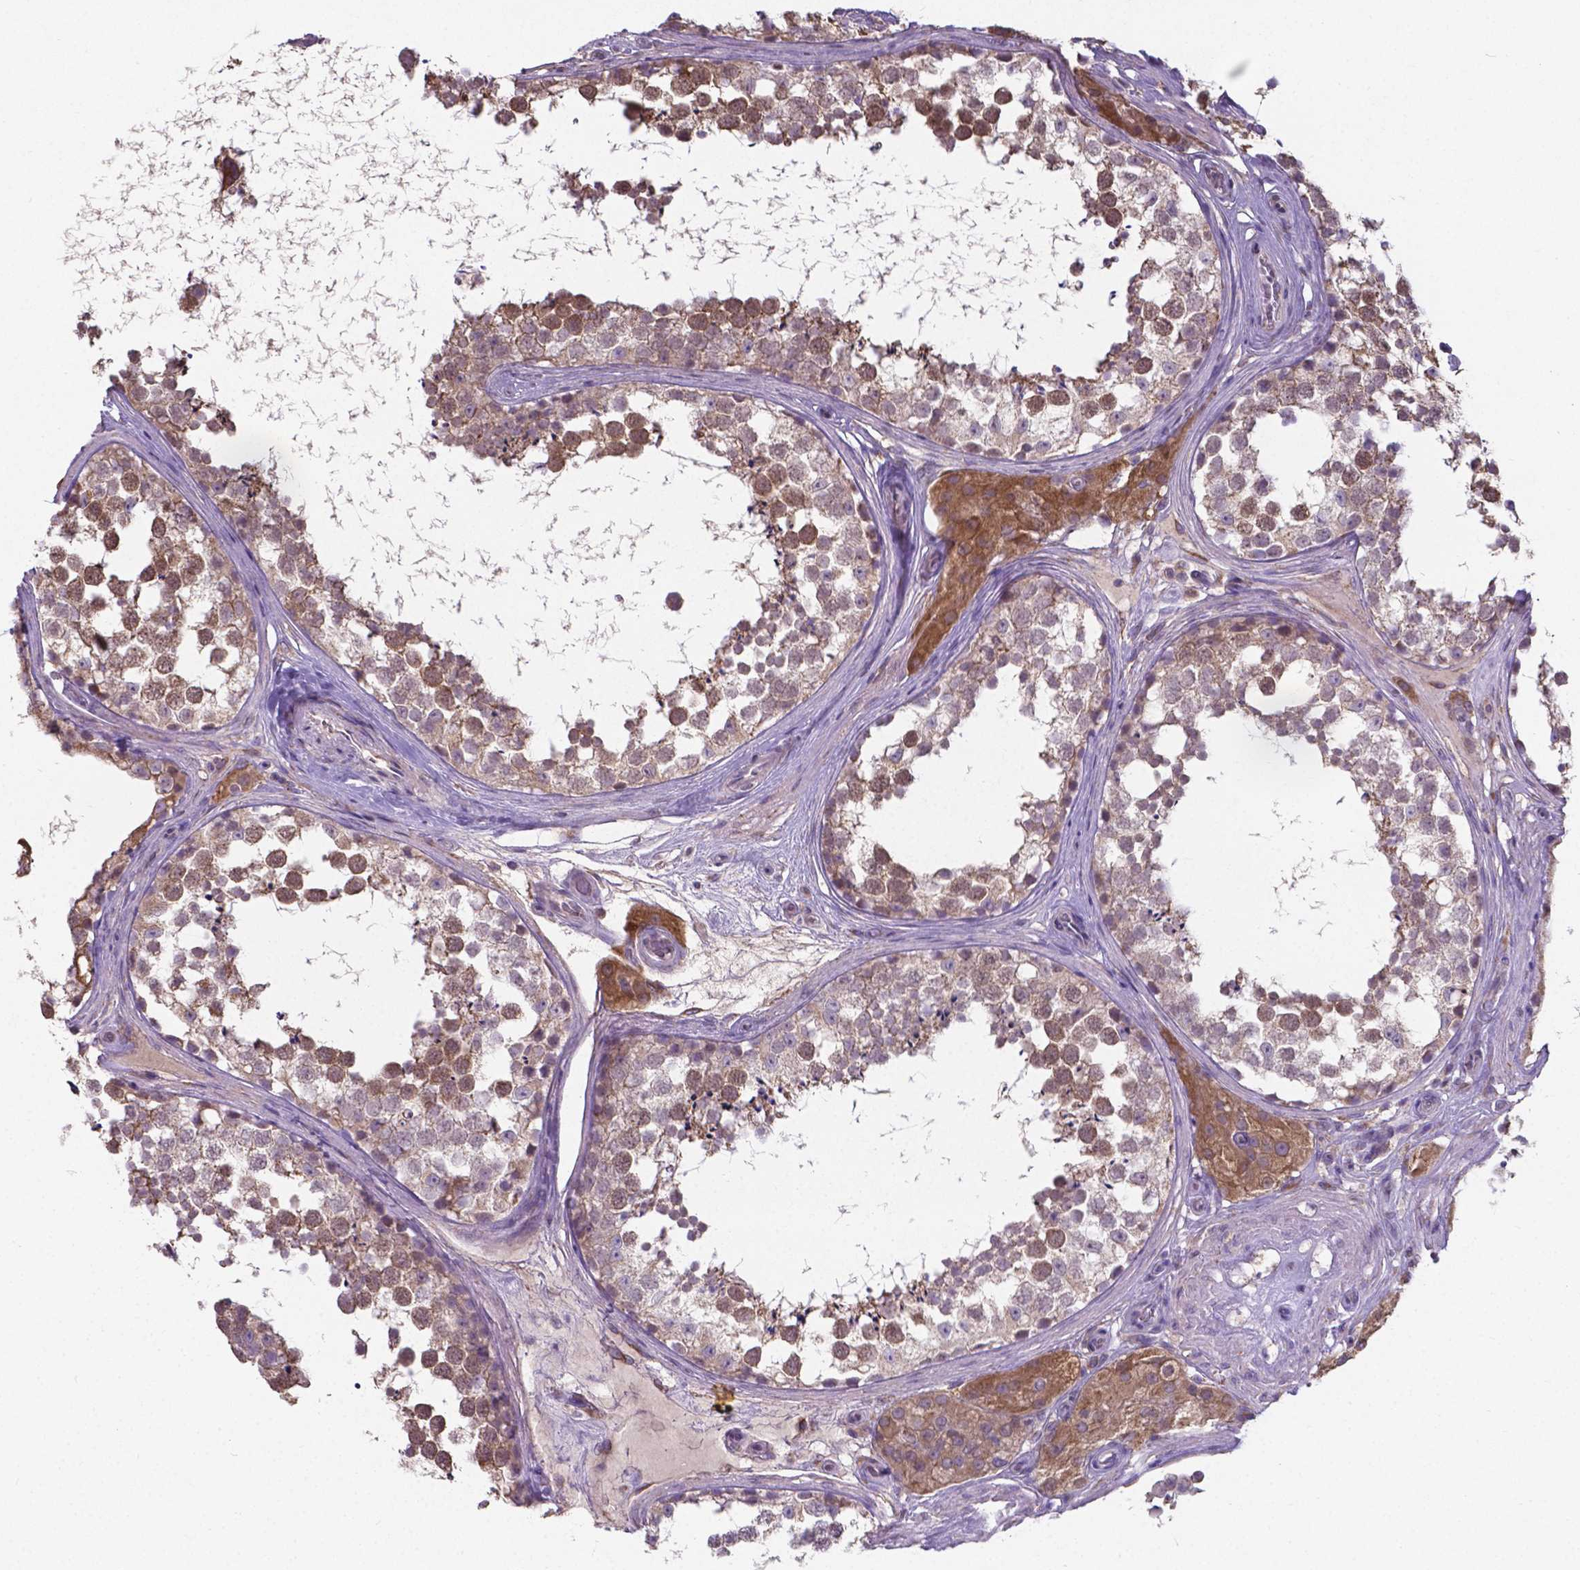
{"staining": {"intensity": "moderate", "quantity": "<25%", "location": "cytoplasmic/membranous"}, "tissue": "testis", "cell_type": "Cells in seminiferous ducts", "image_type": "normal", "snomed": [{"axis": "morphology", "description": "Normal tissue, NOS"}, {"axis": "morphology", "description": "Seminoma, NOS"}, {"axis": "topography", "description": "Testis"}], "caption": "Testis stained for a protein (brown) reveals moderate cytoplasmic/membranous positive expression in approximately <25% of cells in seminiferous ducts.", "gene": "FAM114A1", "patient": {"sex": "male", "age": 65}}